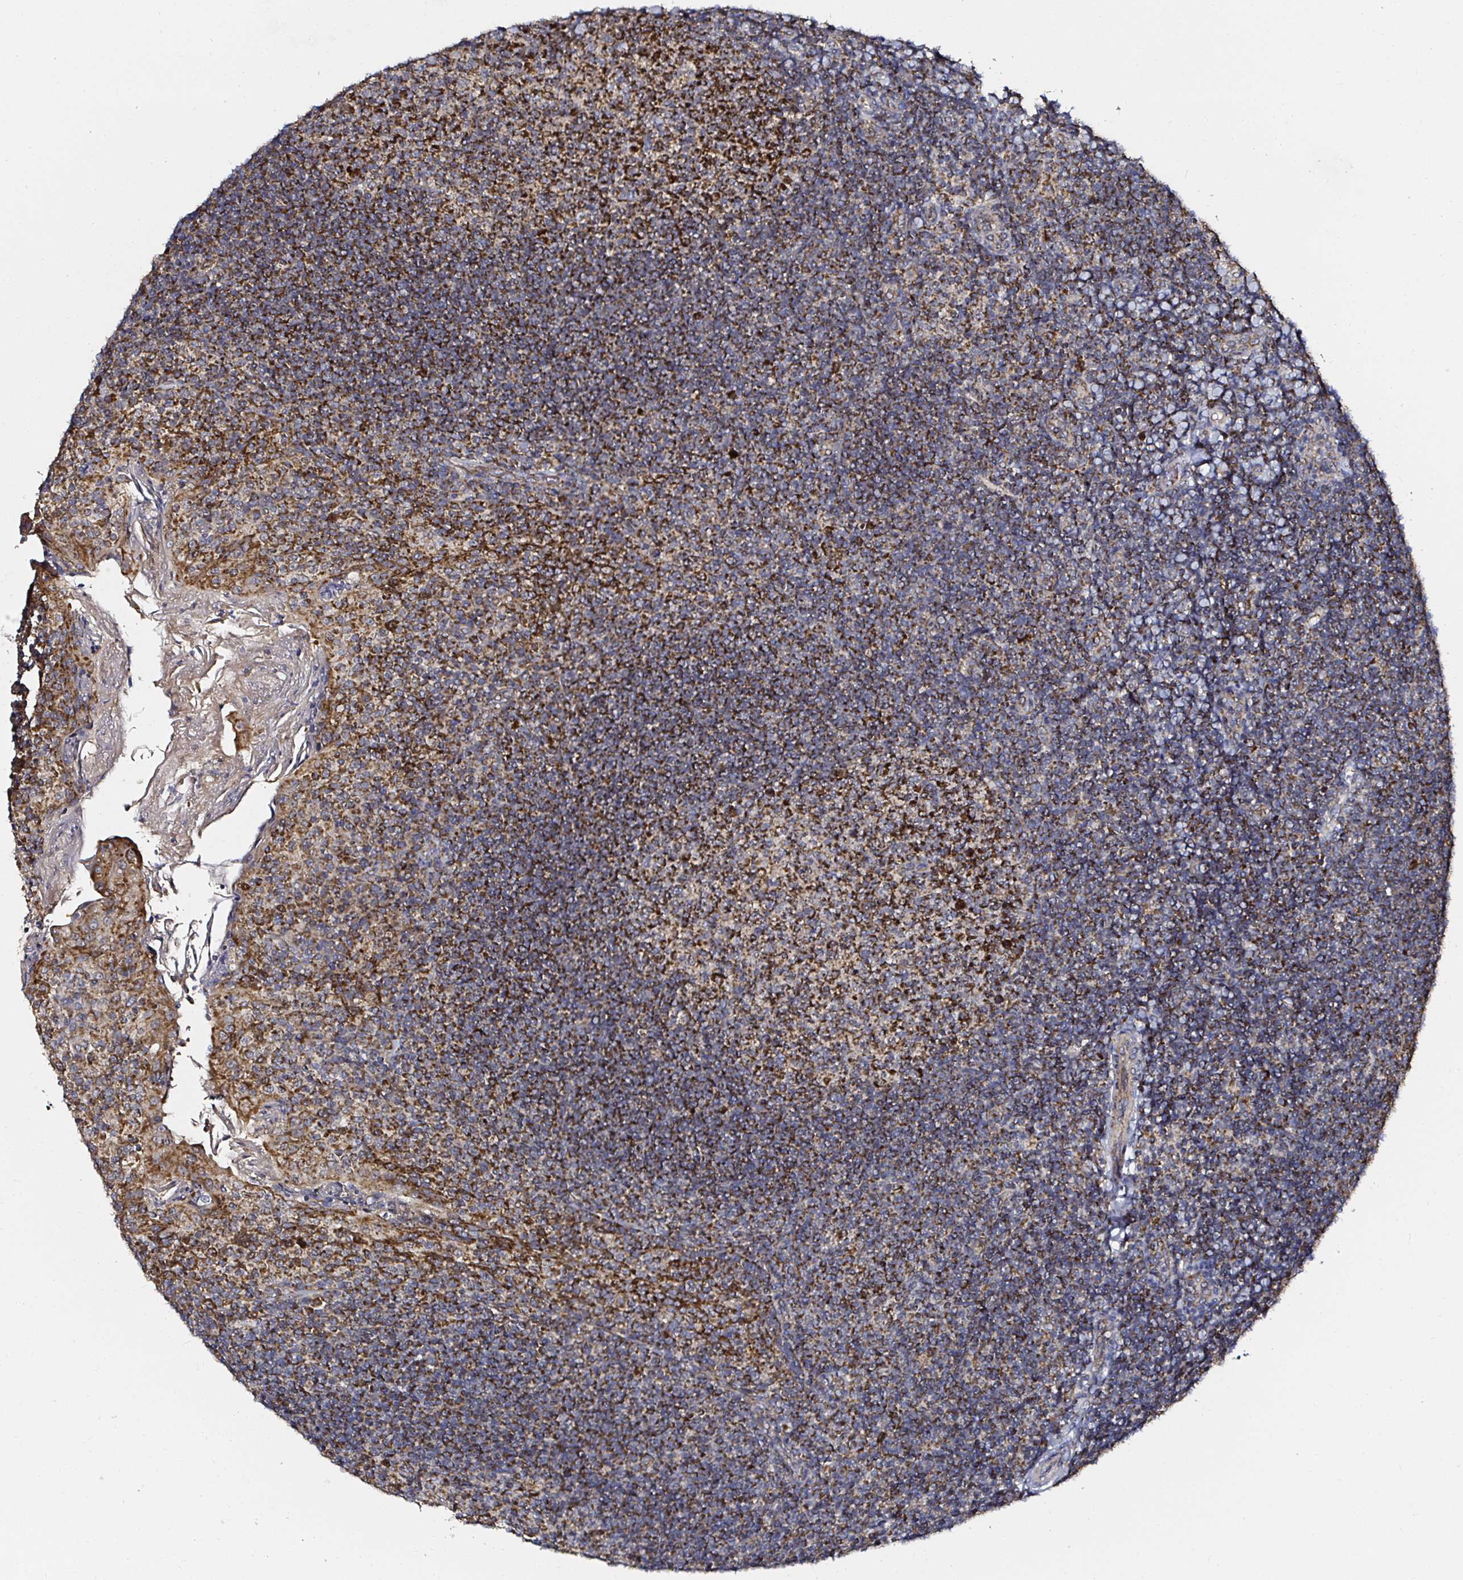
{"staining": {"intensity": "strong", "quantity": ">75%", "location": "cytoplasmic/membranous"}, "tissue": "tonsil", "cell_type": "Germinal center cells", "image_type": "normal", "snomed": [{"axis": "morphology", "description": "Normal tissue, NOS"}, {"axis": "topography", "description": "Tonsil"}], "caption": "Tonsil stained with immunohistochemistry (IHC) demonstrates strong cytoplasmic/membranous positivity in approximately >75% of germinal center cells. The staining is performed using DAB (3,3'-diaminobenzidine) brown chromogen to label protein expression. The nuclei are counter-stained blue using hematoxylin.", "gene": "ATAD3A", "patient": {"sex": "female", "age": 10}}